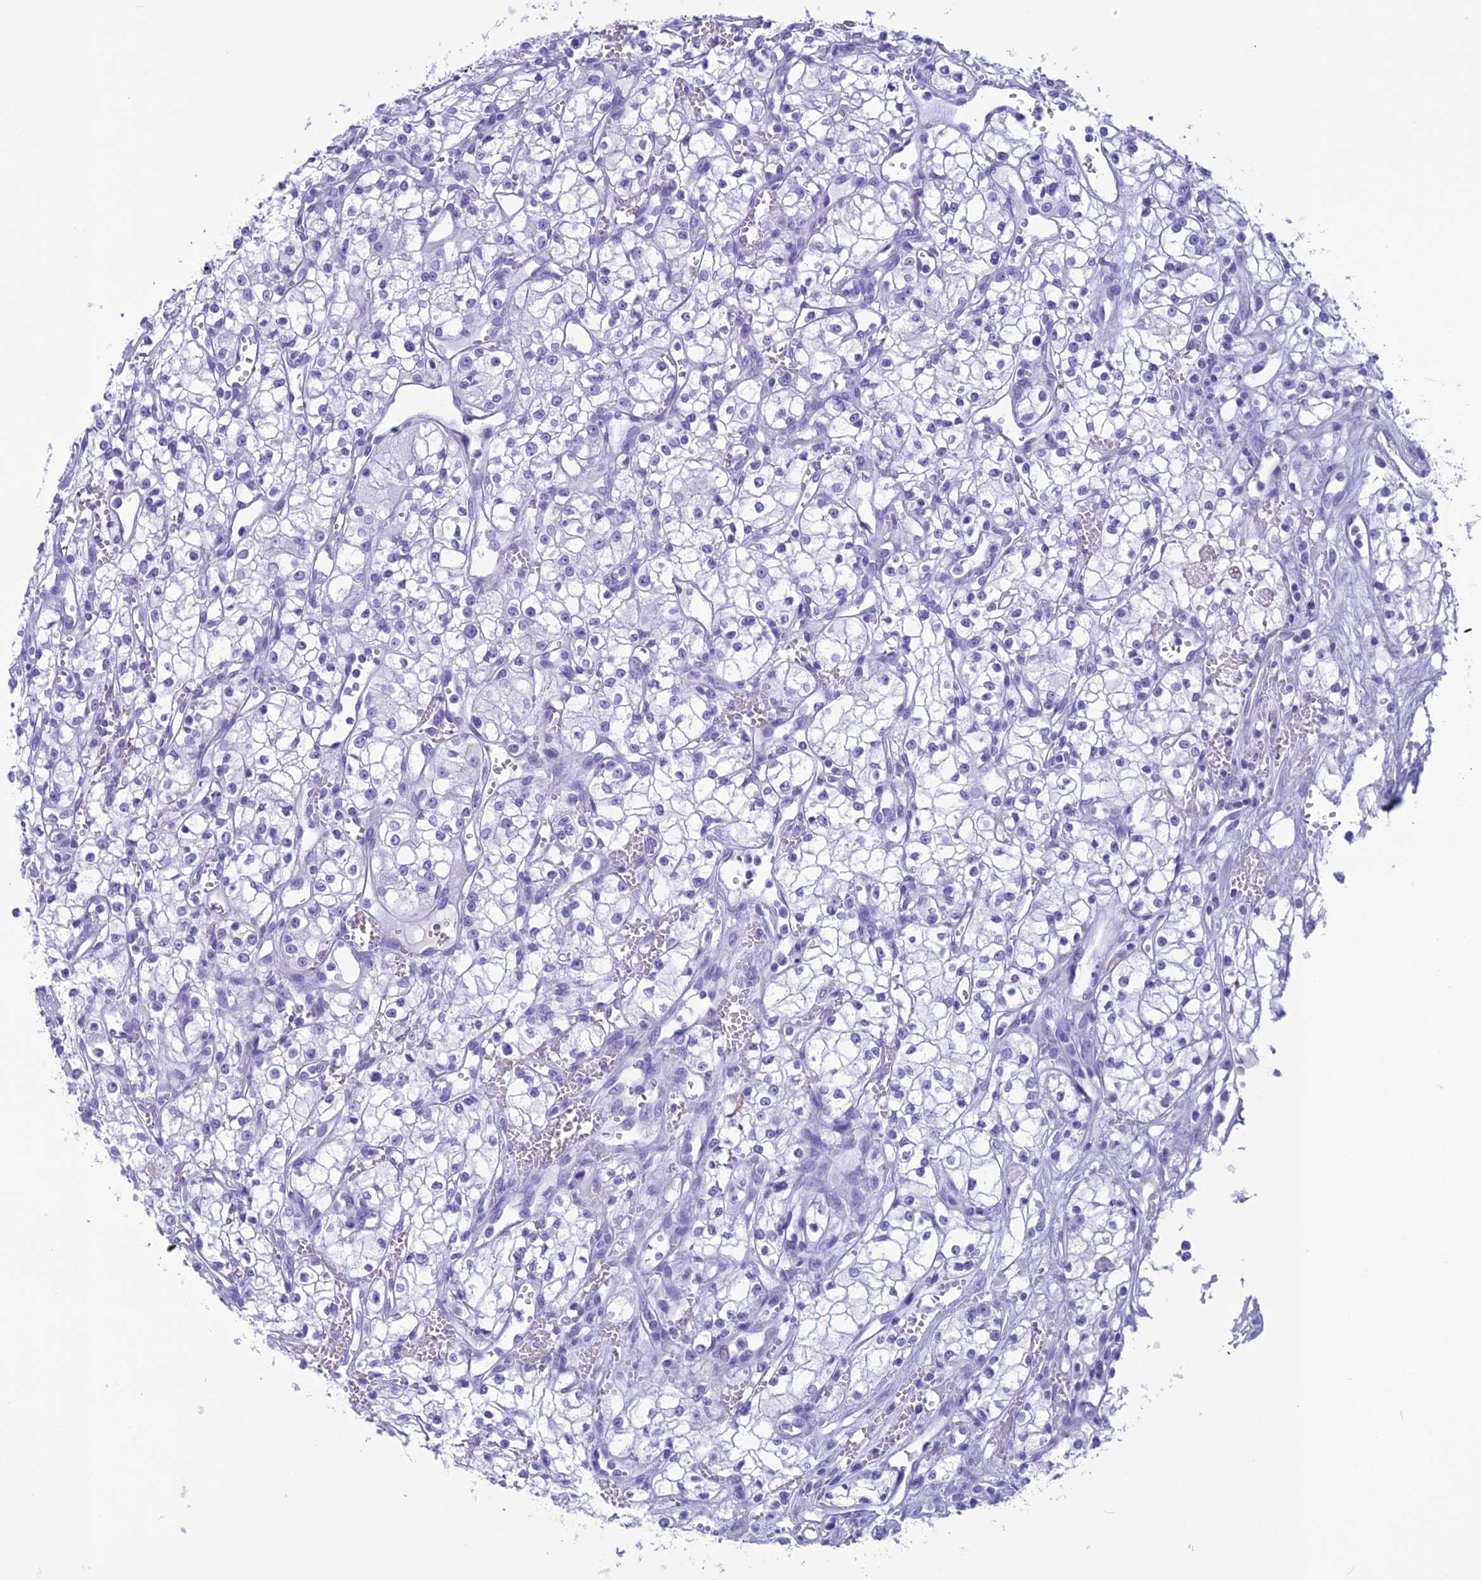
{"staining": {"intensity": "negative", "quantity": "none", "location": "none"}, "tissue": "renal cancer", "cell_type": "Tumor cells", "image_type": "cancer", "snomed": [{"axis": "morphology", "description": "Adenocarcinoma, NOS"}, {"axis": "topography", "description": "Kidney"}], "caption": "Adenocarcinoma (renal) was stained to show a protein in brown. There is no significant positivity in tumor cells. (Immunohistochemistry (ihc), brightfield microscopy, high magnification).", "gene": "TRAM1L1", "patient": {"sex": "male", "age": 59}}